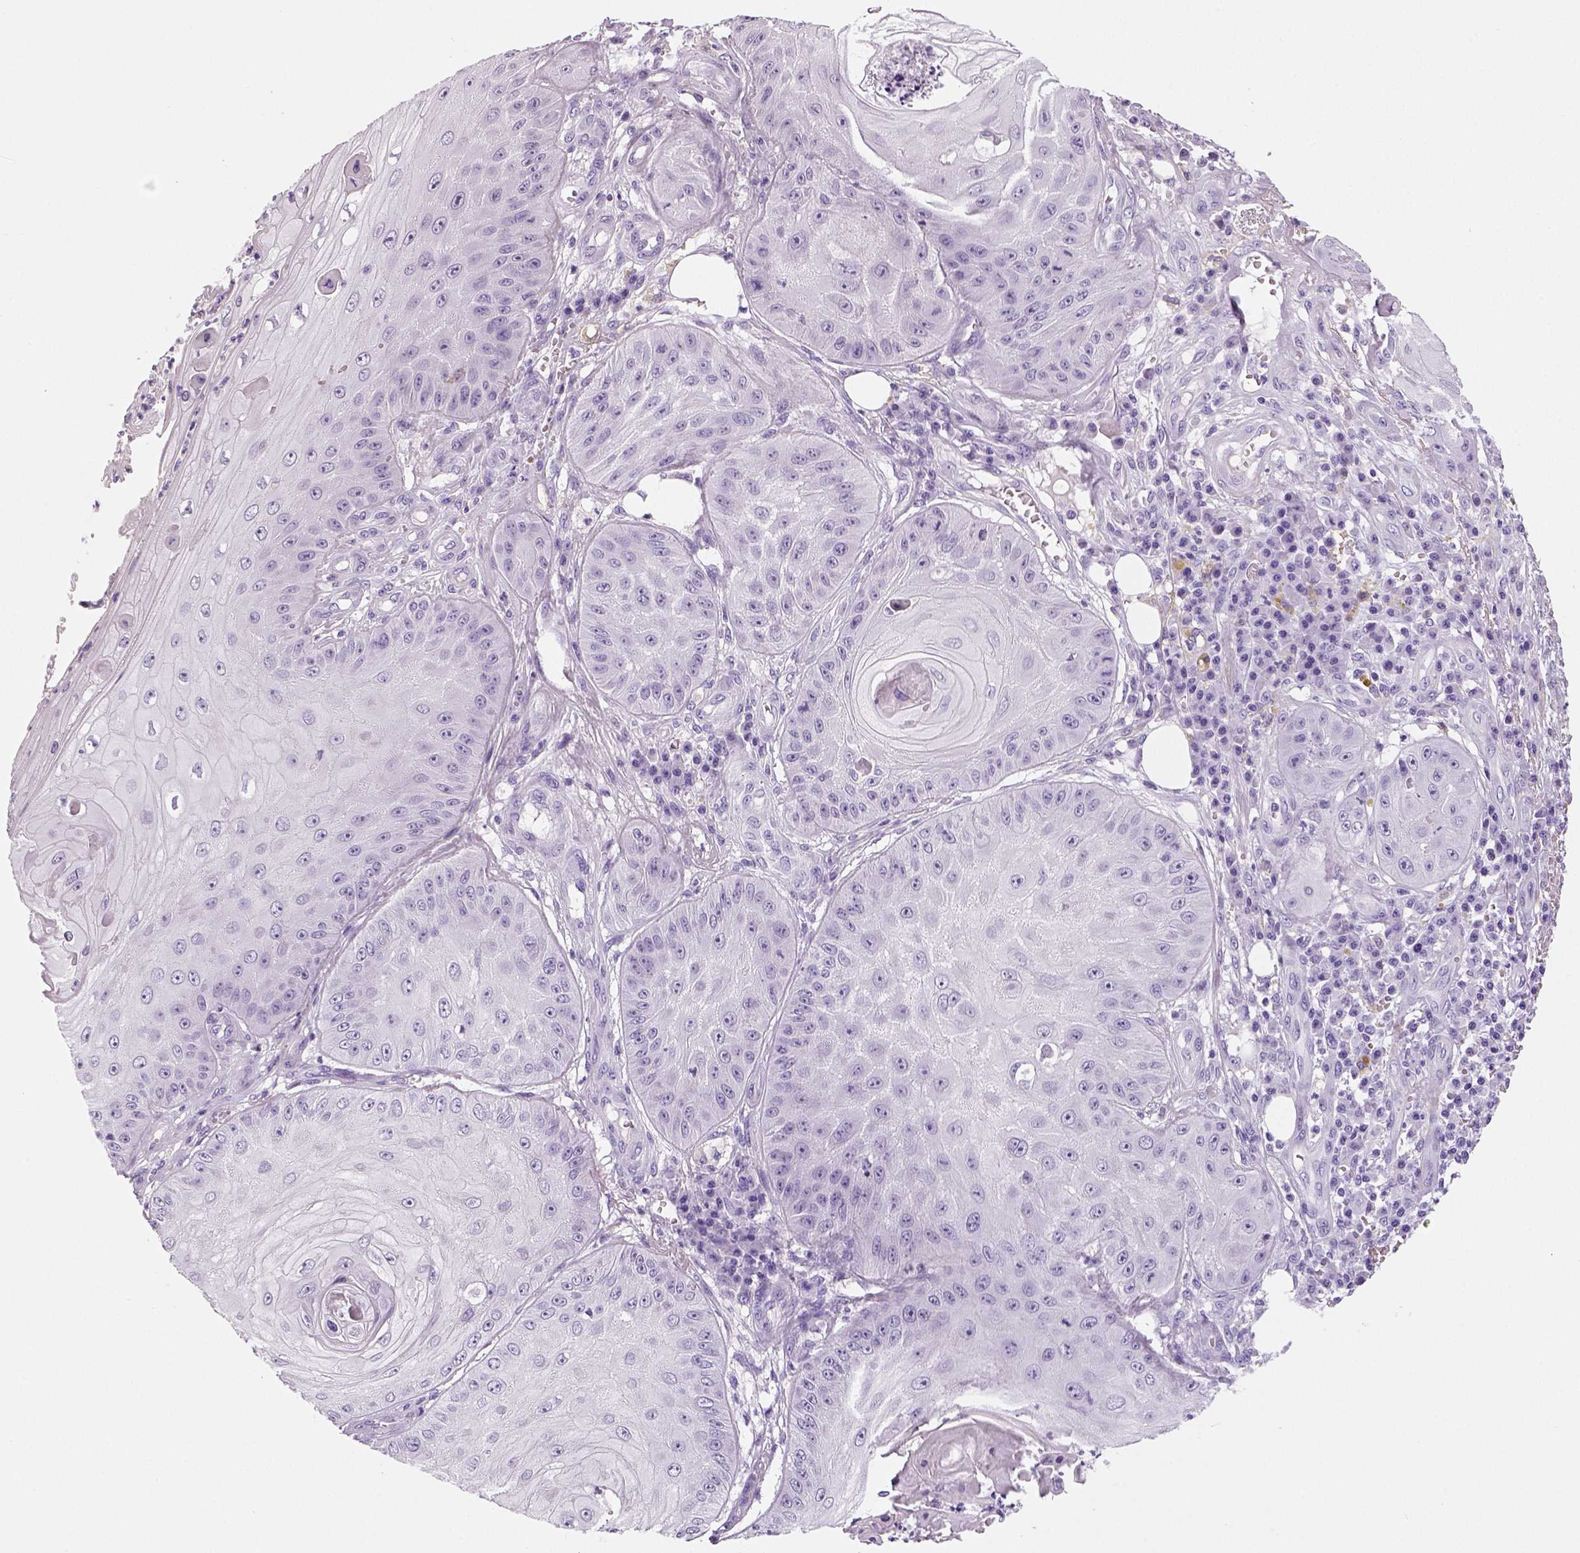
{"staining": {"intensity": "negative", "quantity": "none", "location": "none"}, "tissue": "skin cancer", "cell_type": "Tumor cells", "image_type": "cancer", "snomed": [{"axis": "morphology", "description": "Squamous cell carcinoma, NOS"}, {"axis": "topography", "description": "Skin"}], "caption": "This is an IHC histopathology image of human squamous cell carcinoma (skin). There is no staining in tumor cells.", "gene": "TSPAN7", "patient": {"sex": "male", "age": 70}}